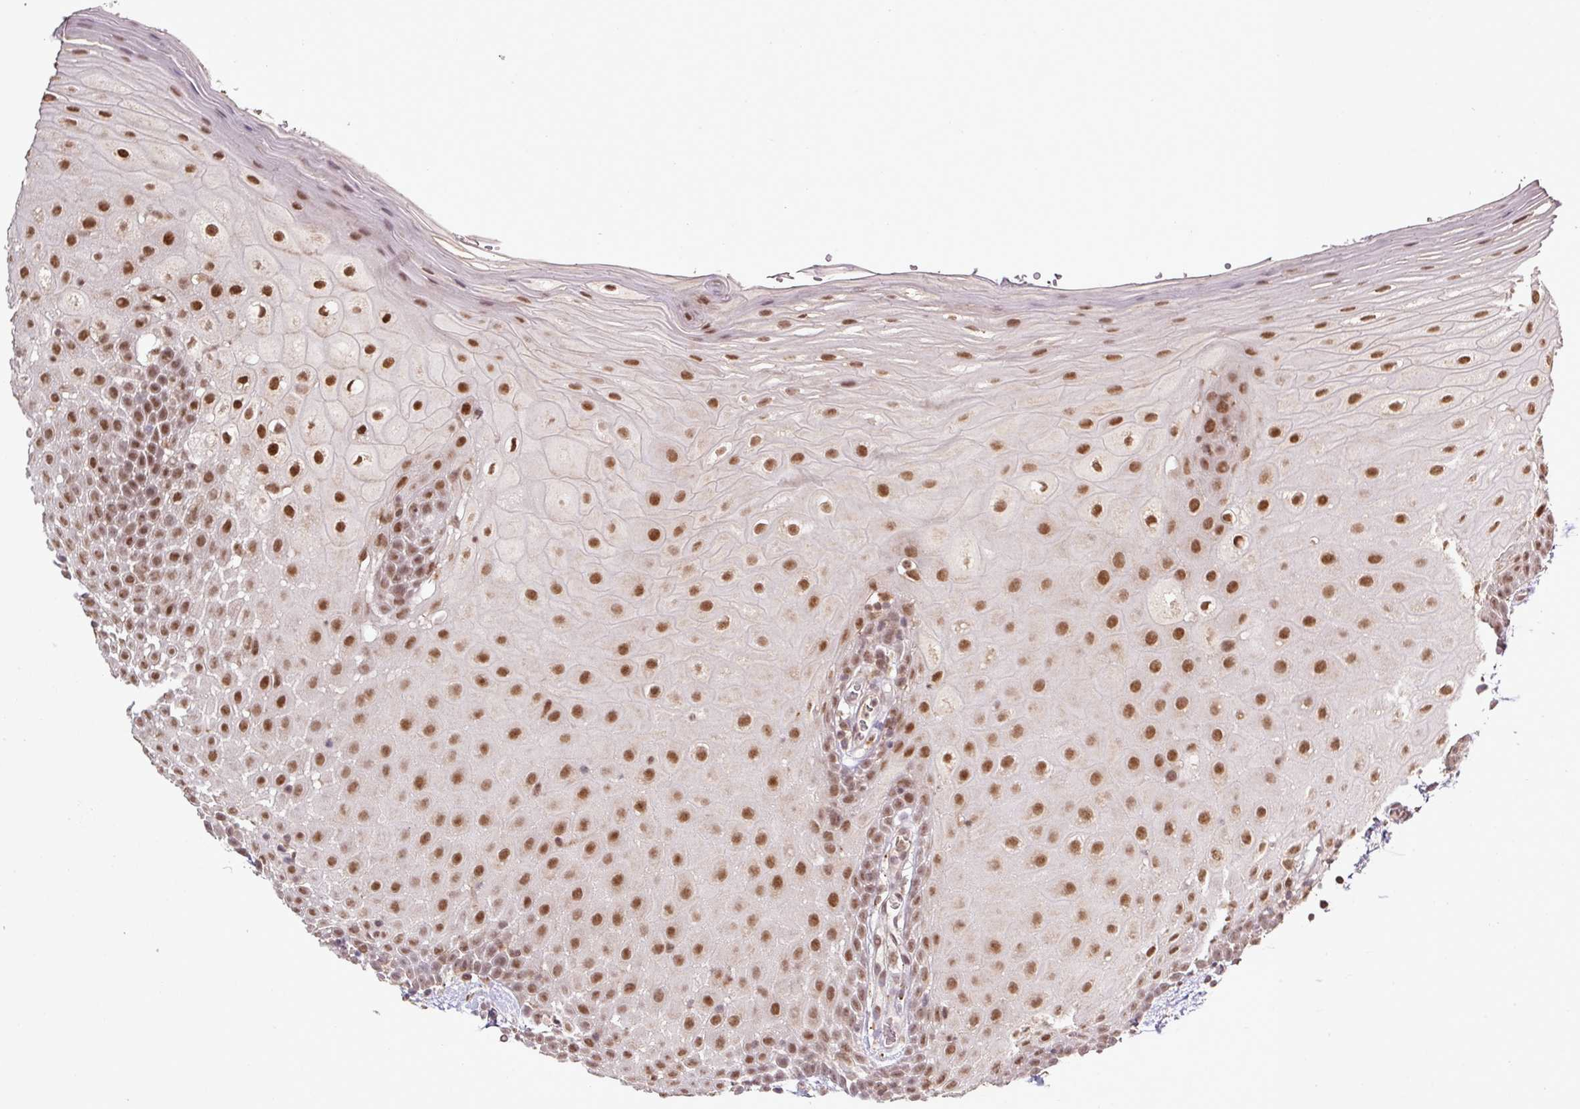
{"staining": {"intensity": "moderate", "quantity": ">75%", "location": "nuclear"}, "tissue": "oral mucosa", "cell_type": "Squamous epithelial cells", "image_type": "normal", "snomed": [{"axis": "morphology", "description": "Normal tissue, NOS"}, {"axis": "morphology", "description": "Squamous cell carcinoma, NOS"}, {"axis": "topography", "description": "Oral tissue"}, {"axis": "topography", "description": "Tounge, NOS"}, {"axis": "topography", "description": "Head-Neck"}], "caption": "Protein analysis of unremarkable oral mucosa displays moderate nuclear staining in about >75% of squamous epithelial cells. (DAB (3,3'-diaminobenzidine) IHC, brown staining for protein, blue staining for nuclei).", "gene": "SMCO4", "patient": {"sex": "male", "age": 76}}